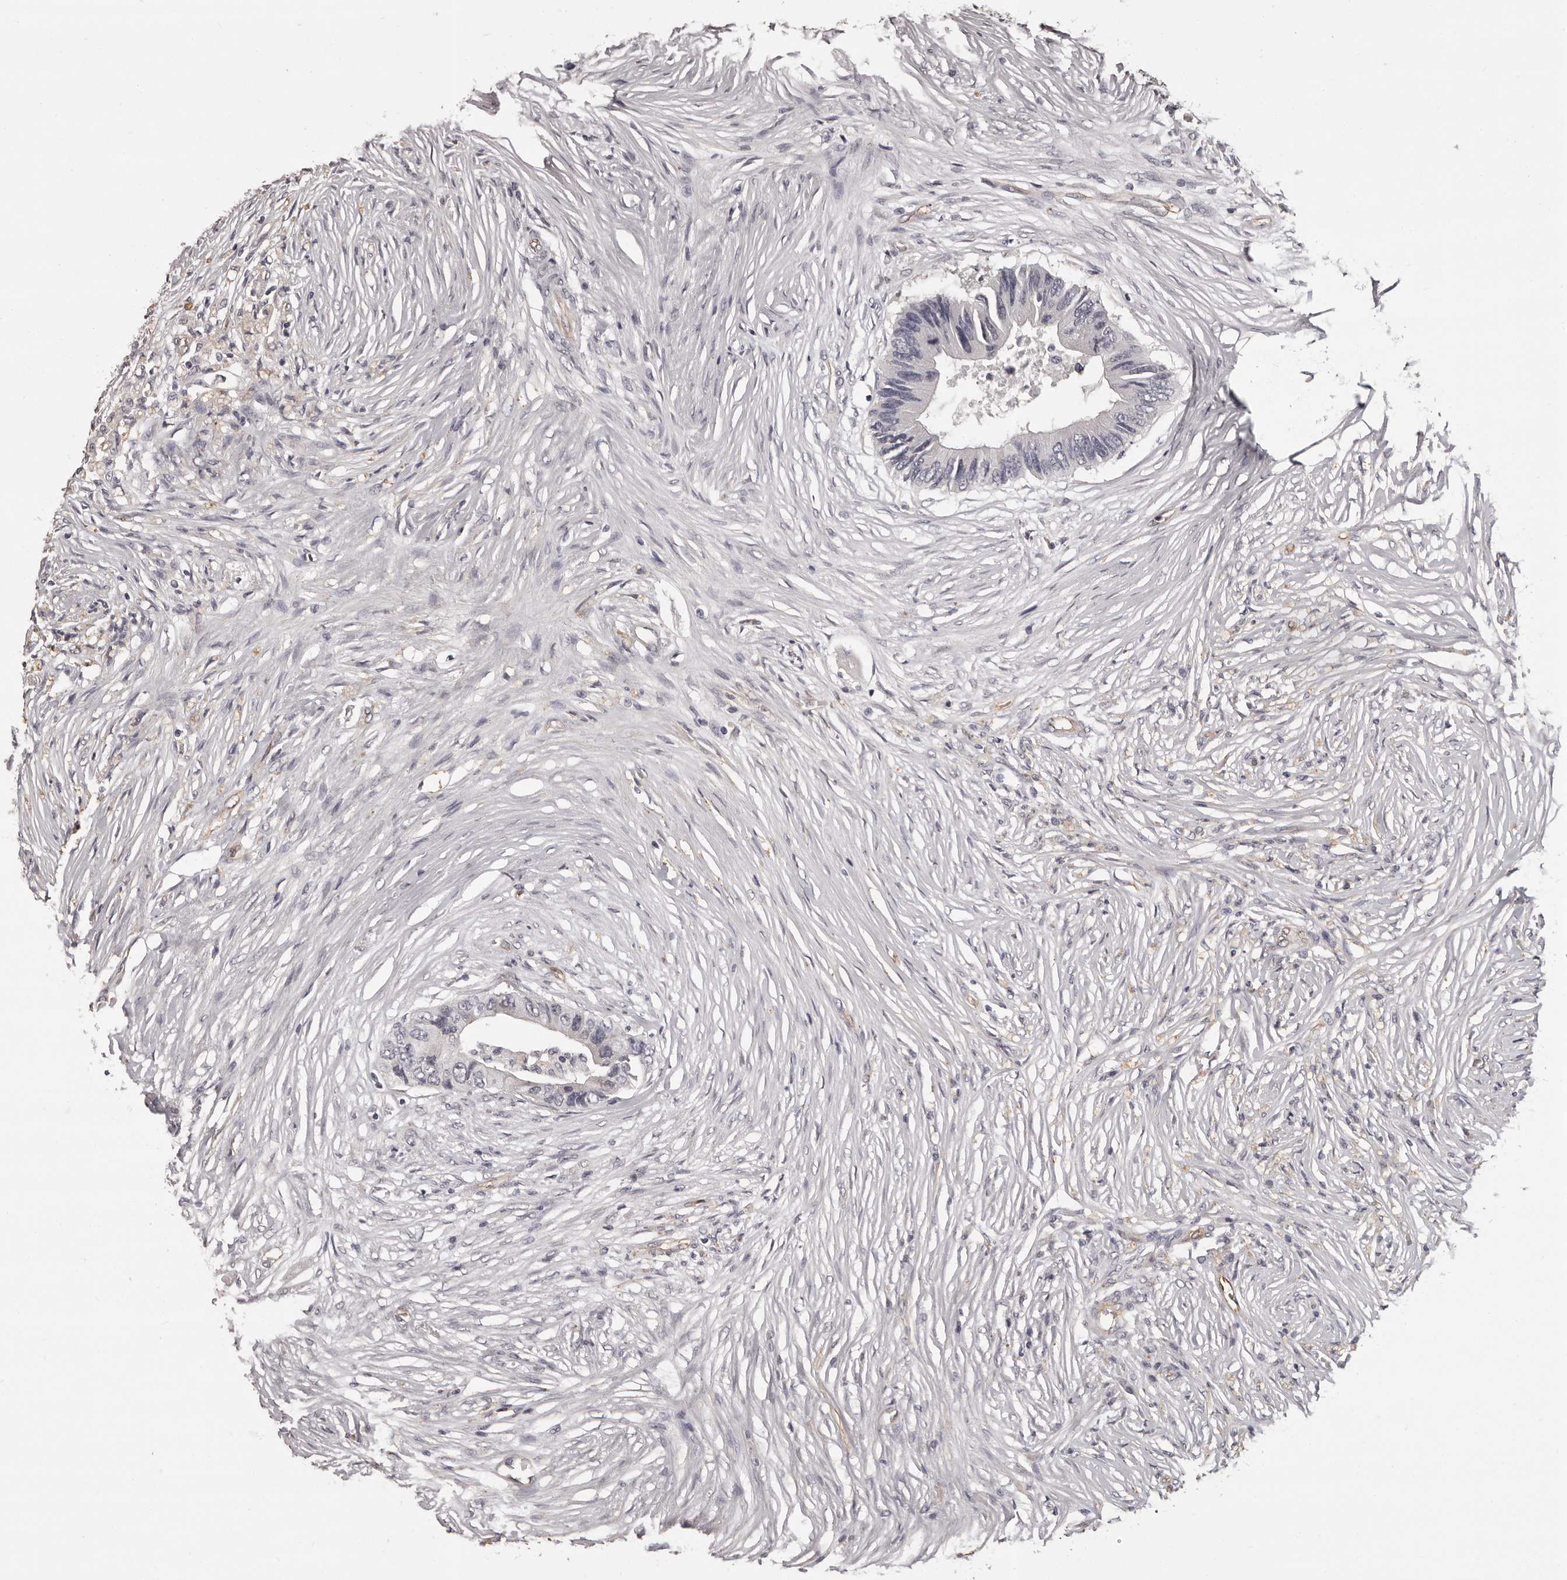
{"staining": {"intensity": "negative", "quantity": "none", "location": "none"}, "tissue": "colorectal cancer", "cell_type": "Tumor cells", "image_type": "cancer", "snomed": [{"axis": "morphology", "description": "Adenocarcinoma, NOS"}, {"axis": "topography", "description": "Colon"}], "caption": "IHC of colorectal cancer (adenocarcinoma) exhibits no expression in tumor cells.", "gene": "GPR78", "patient": {"sex": "male", "age": 71}}